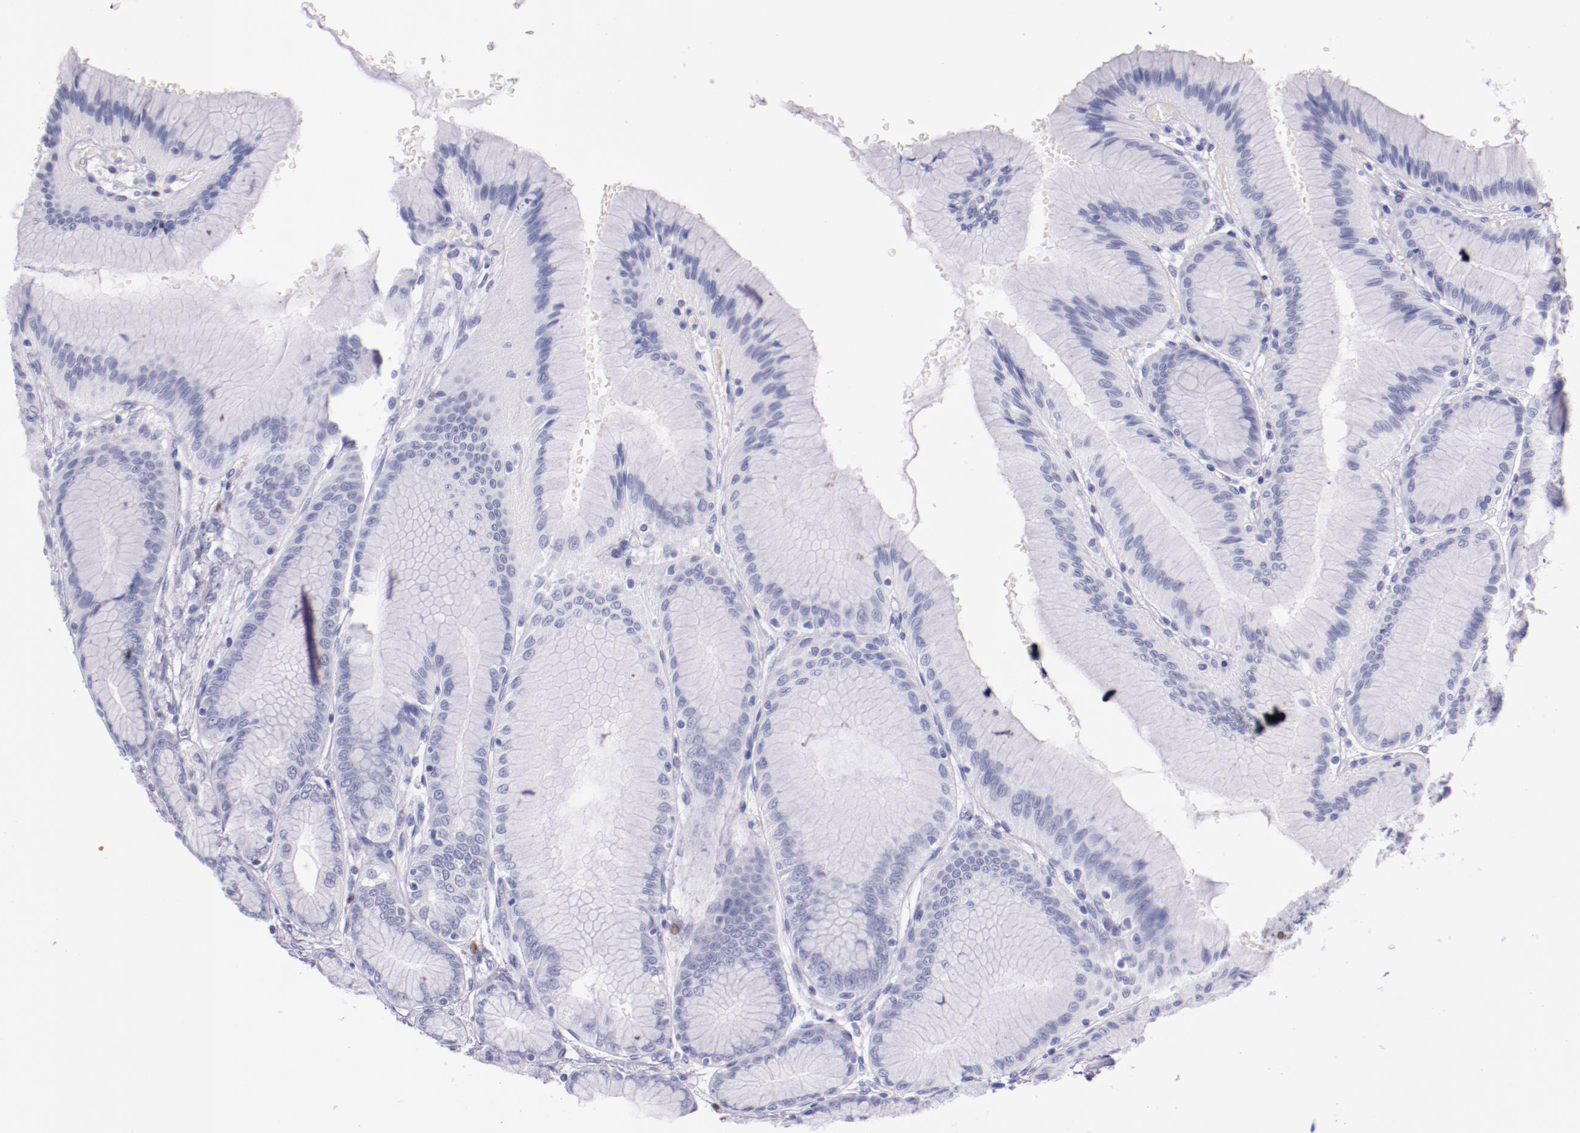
{"staining": {"intensity": "negative", "quantity": "none", "location": "none"}, "tissue": "stomach", "cell_type": "Glandular cells", "image_type": "normal", "snomed": [{"axis": "morphology", "description": "Normal tissue, NOS"}, {"axis": "morphology", "description": "Adenocarcinoma, NOS"}, {"axis": "topography", "description": "Stomach"}, {"axis": "topography", "description": "Stomach, lower"}], "caption": "IHC photomicrograph of benign stomach: human stomach stained with DAB (3,3'-diaminobenzidine) exhibits no significant protein positivity in glandular cells.", "gene": "IRF4", "patient": {"sex": "female", "age": 65}}